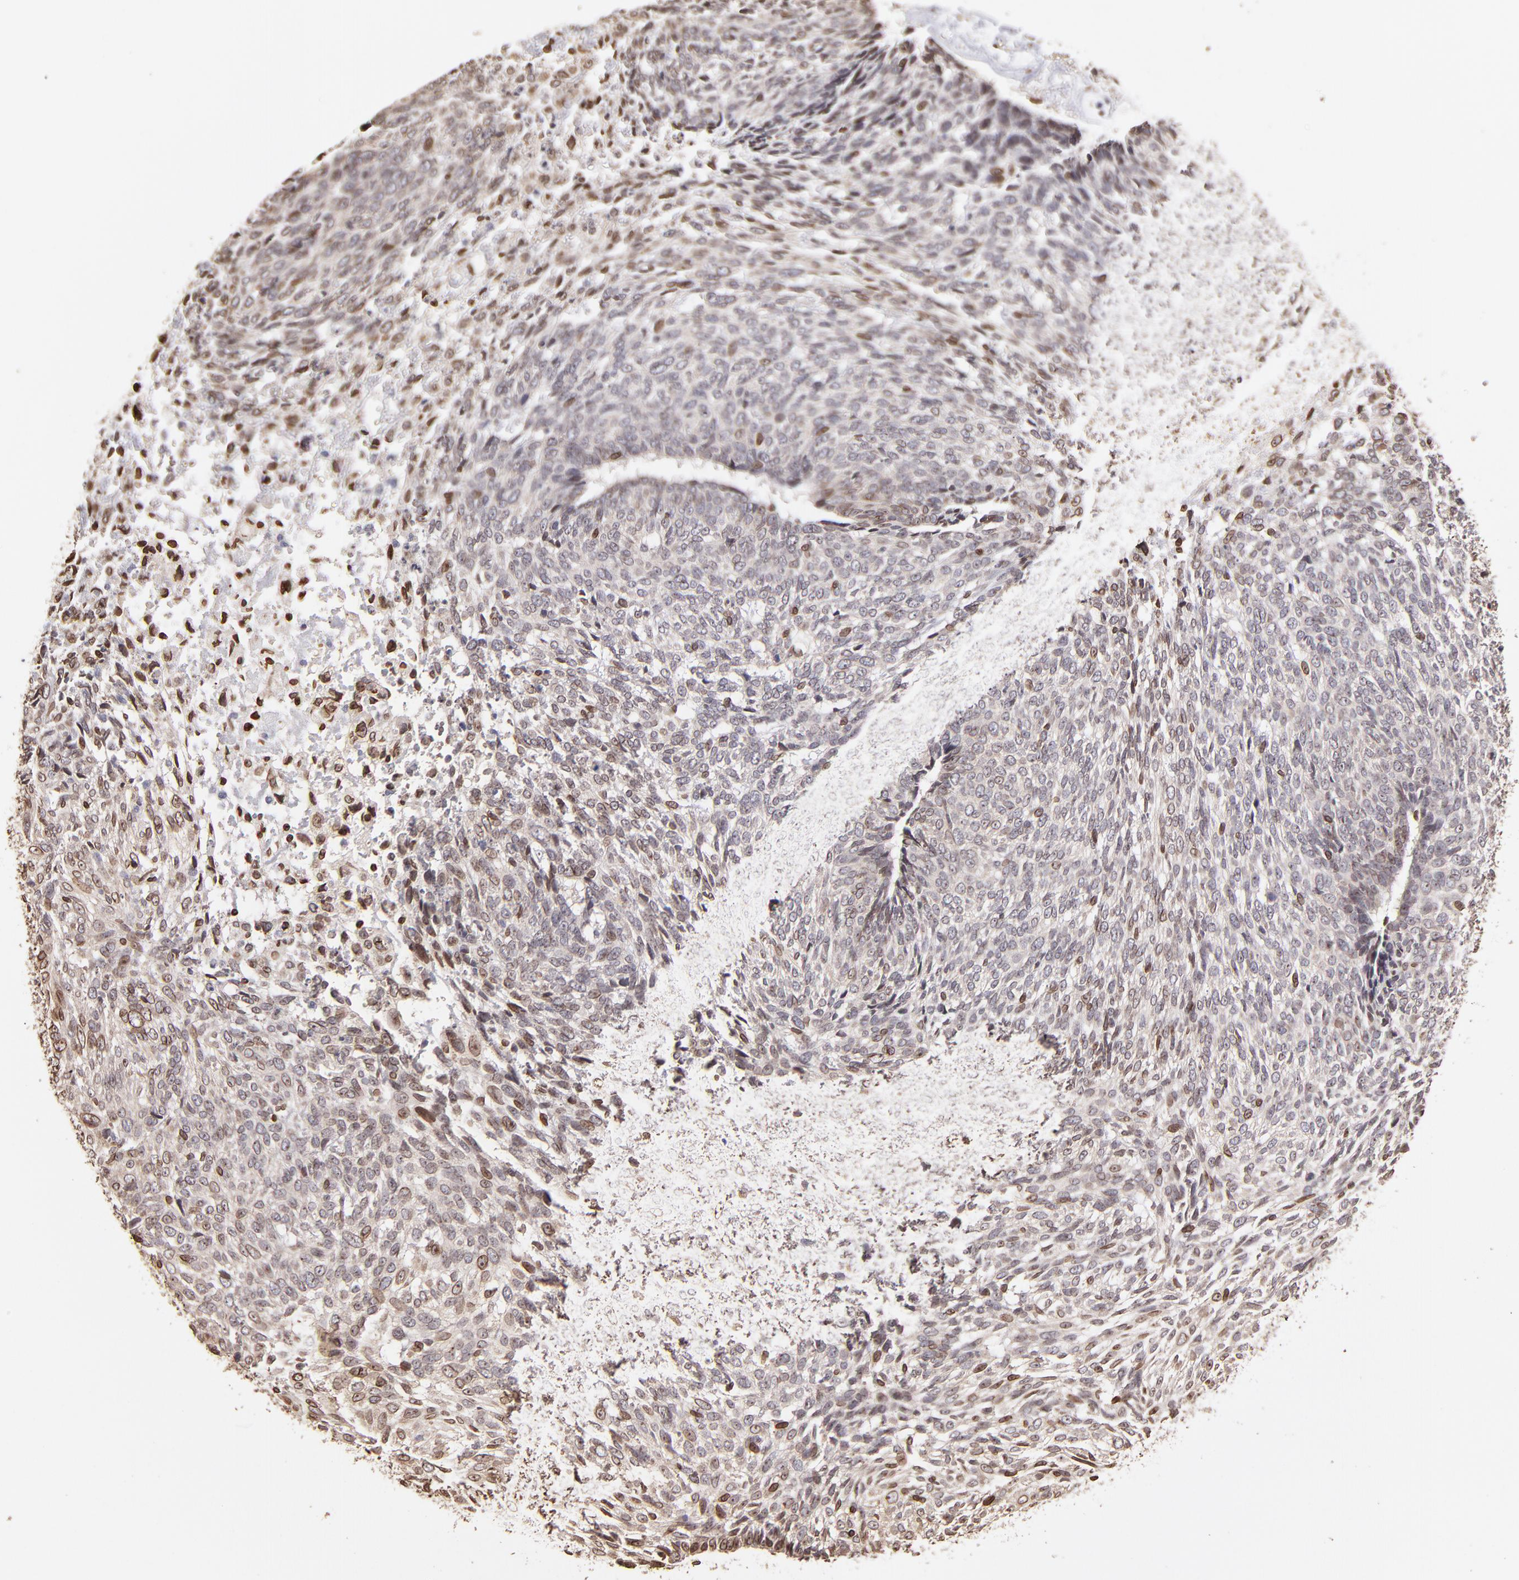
{"staining": {"intensity": "moderate", "quantity": ">75%", "location": "cytoplasmic/membranous,nuclear"}, "tissue": "skin cancer", "cell_type": "Tumor cells", "image_type": "cancer", "snomed": [{"axis": "morphology", "description": "Basal cell carcinoma"}, {"axis": "topography", "description": "Skin"}], "caption": "A brown stain highlights moderate cytoplasmic/membranous and nuclear positivity of a protein in human skin basal cell carcinoma tumor cells.", "gene": "PUM3", "patient": {"sex": "male", "age": 72}}